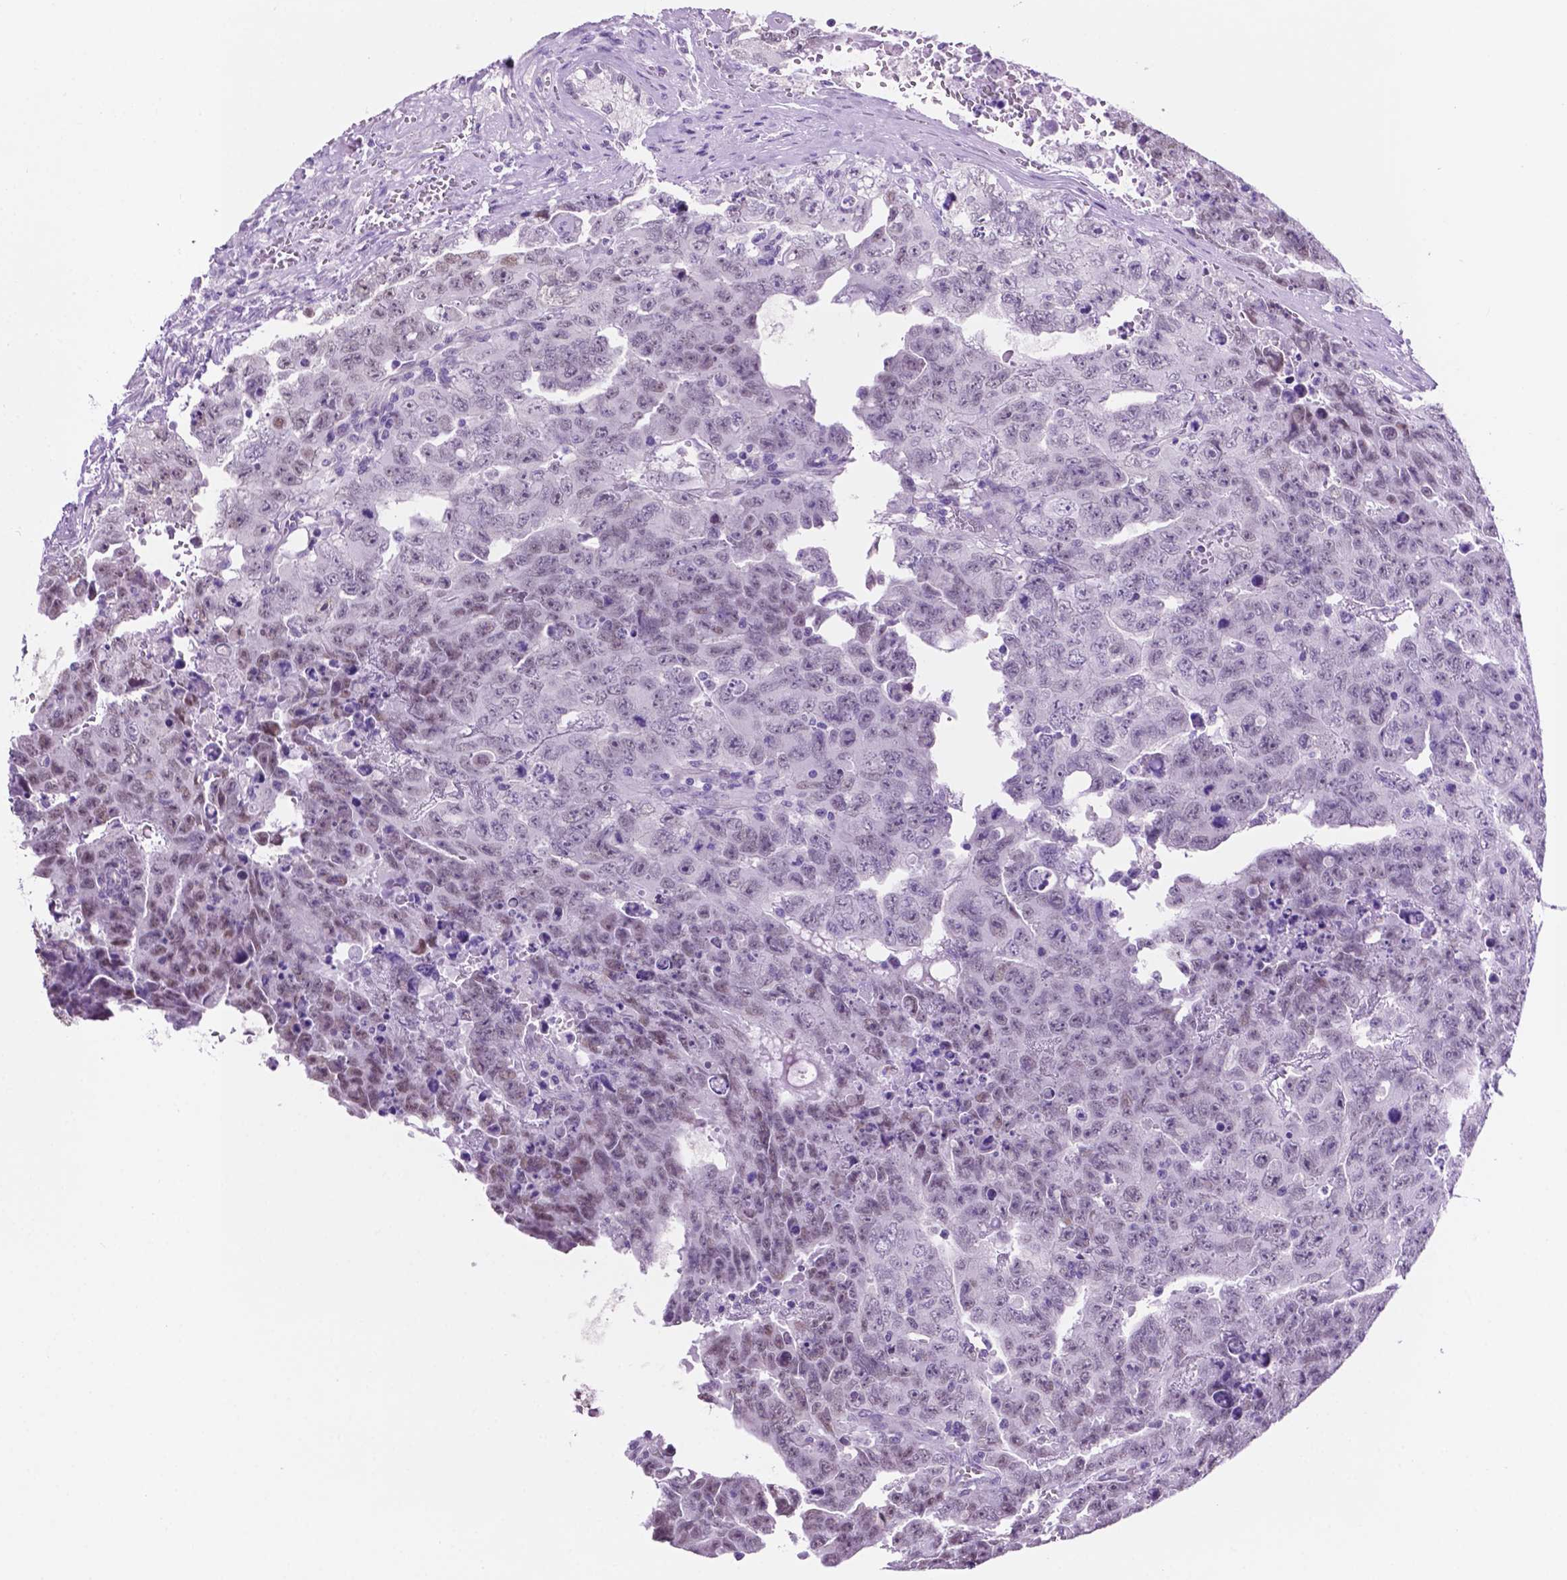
{"staining": {"intensity": "negative", "quantity": "none", "location": "none"}, "tissue": "testis cancer", "cell_type": "Tumor cells", "image_type": "cancer", "snomed": [{"axis": "morphology", "description": "Carcinoma, Embryonal, NOS"}, {"axis": "topography", "description": "Testis"}], "caption": "Human testis embryonal carcinoma stained for a protein using IHC exhibits no positivity in tumor cells.", "gene": "ACY3", "patient": {"sex": "male", "age": 24}}